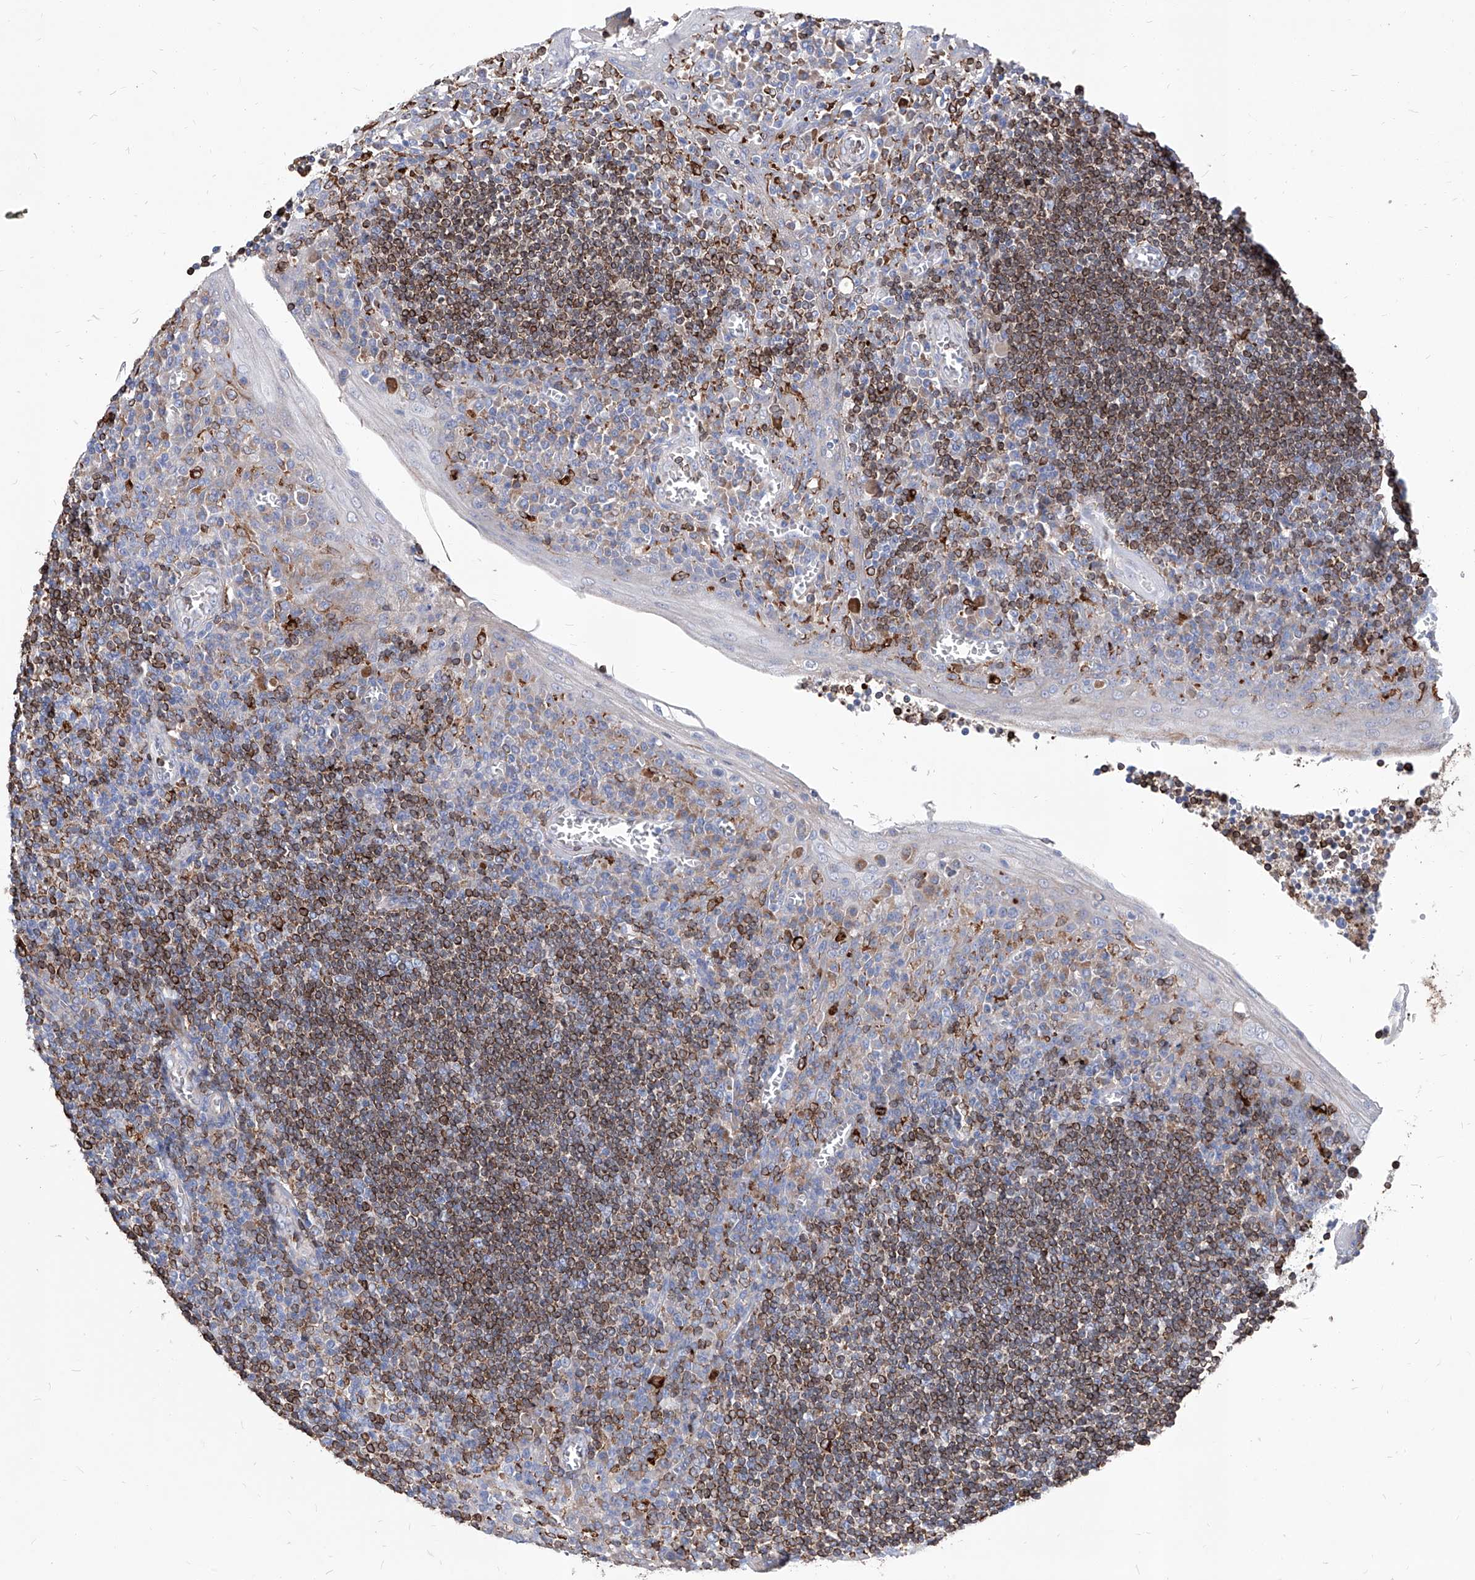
{"staining": {"intensity": "moderate", "quantity": ">75%", "location": "cytoplasmic/membranous"}, "tissue": "tonsil", "cell_type": "Germinal center cells", "image_type": "normal", "snomed": [{"axis": "morphology", "description": "Normal tissue, NOS"}, {"axis": "topography", "description": "Tonsil"}], "caption": "A brown stain shows moderate cytoplasmic/membranous expression of a protein in germinal center cells of unremarkable tonsil.", "gene": "UBOX5", "patient": {"sex": "male", "age": 27}}